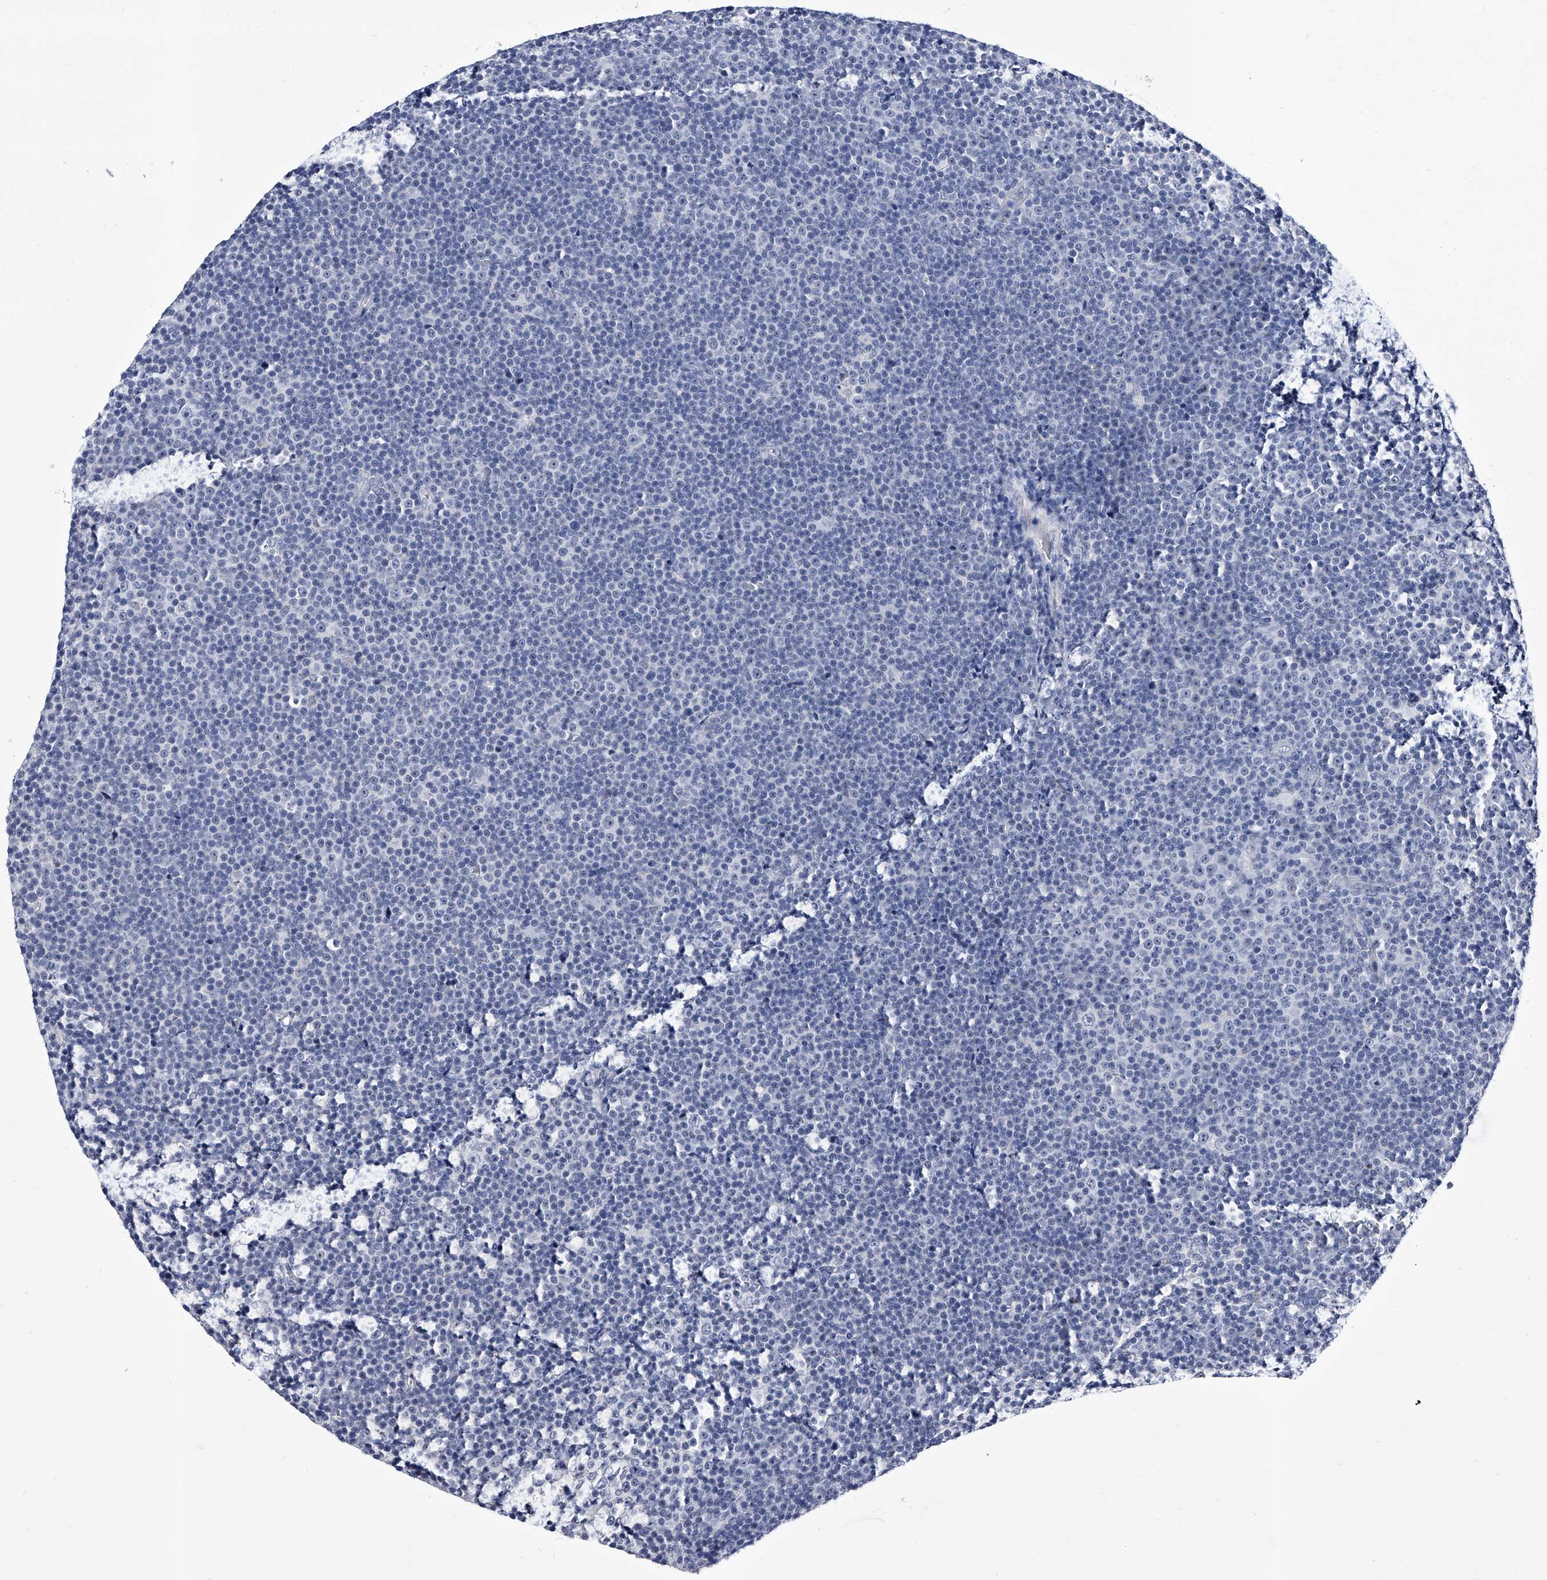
{"staining": {"intensity": "negative", "quantity": "none", "location": "none"}, "tissue": "lymphoma", "cell_type": "Tumor cells", "image_type": "cancer", "snomed": [{"axis": "morphology", "description": "Malignant lymphoma, non-Hodgkin's type, Low grade"}, {"axis": "topography", "description": "Lymph node"}], "caption": "Immunohistochemistry (IHC) histopathology image of human lymphoma stained for a protein (brown), which demonstrates no staining in tumor cells. (Stains: DAB IHC with hematoxylin counter stain, Microscopy: brightfield microscopy at high magnification).", "gene": "CRISP2", "patient": {"sex": "female", "age": 67}}